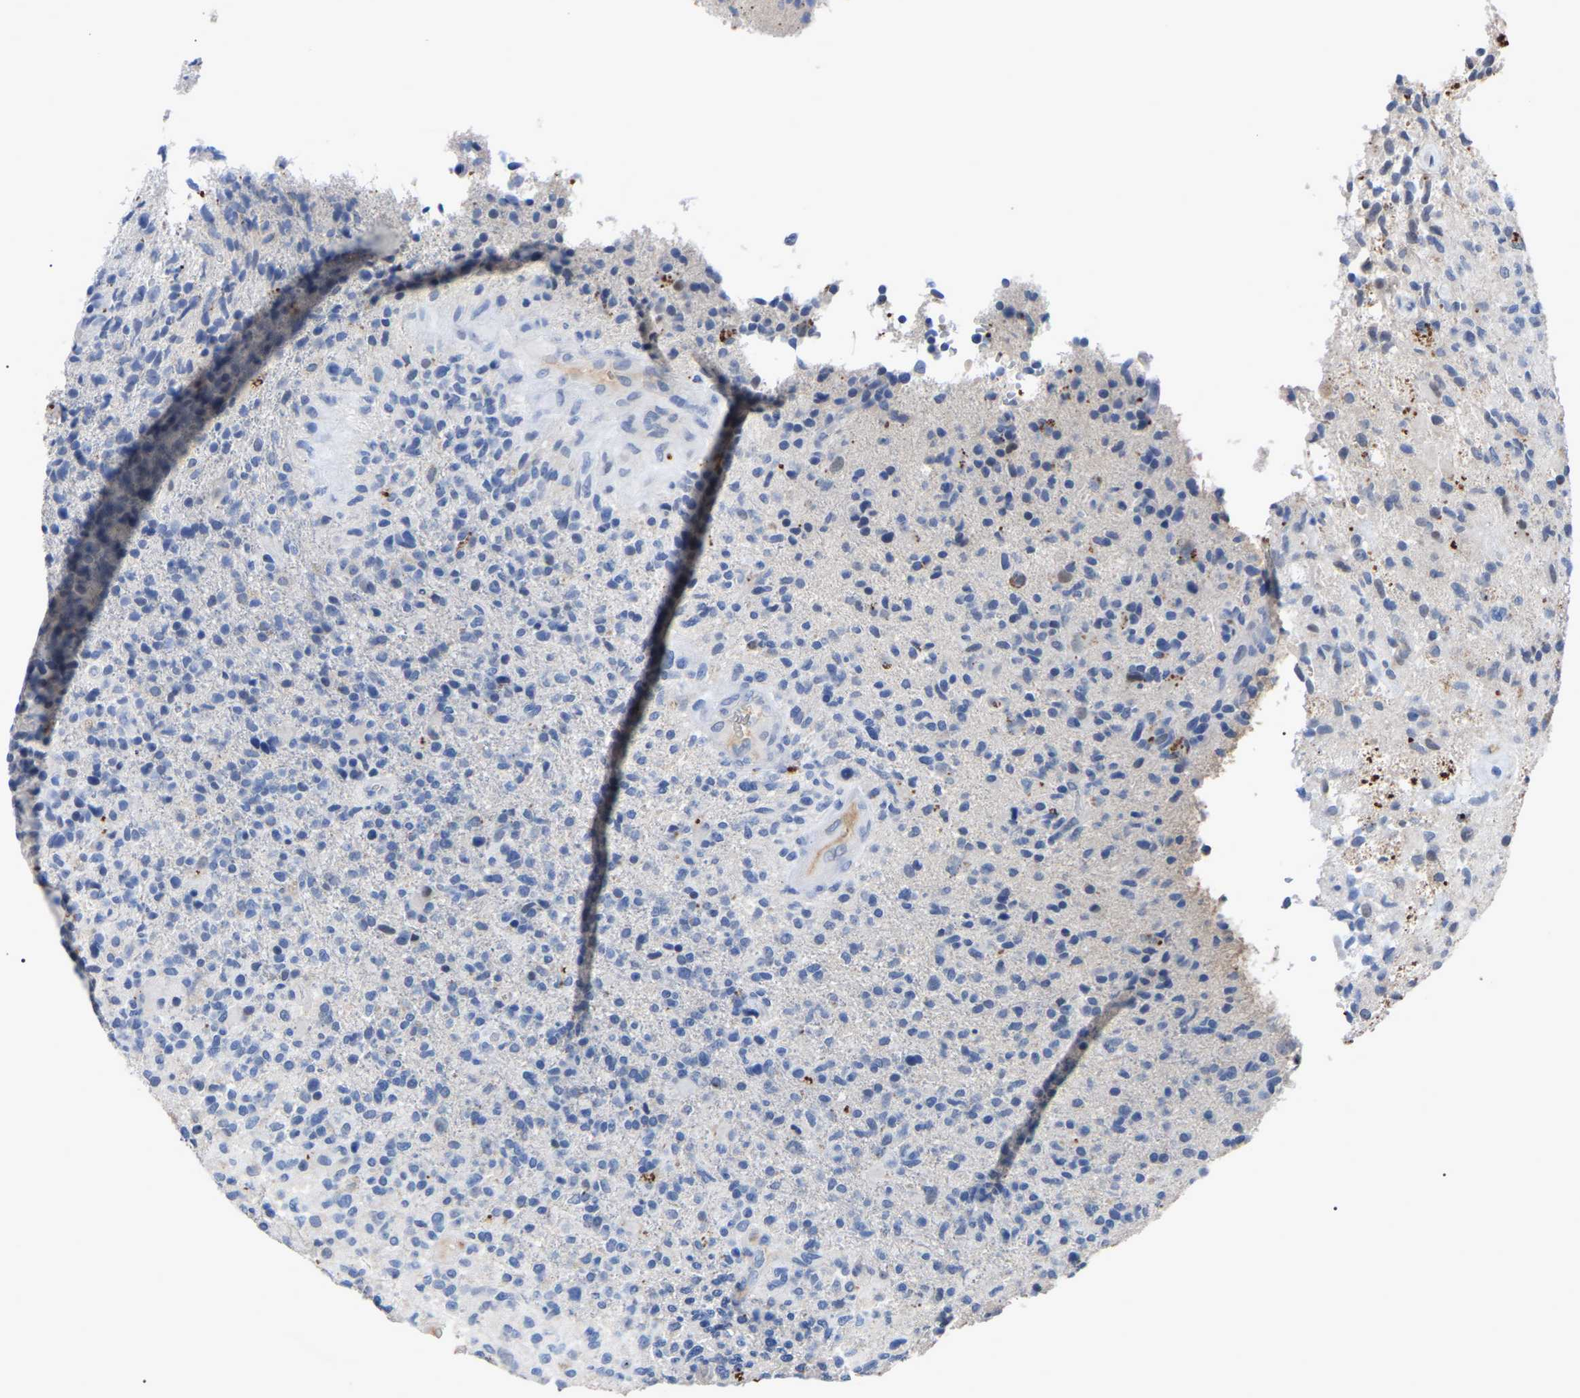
{"staining": {"intensity": "negative", "quantity": "none", "location": "none"}, "tissue": "glioma", "cell_type": "Tumor cells", "image_type": "cancer", "snomed": [{"axis": "morphology", "description": "Glioma, malignant, High grade"}, {"axis": "topography", "description": "Brain"}], "caption": "Immunohistochemistry (IHC) photomicrograph of malignant glioma (high-grade) stained for a protein (brown), which shows no positivity in tumor cells.", "gene": "SMPD2", "patient": {"sex": "male", "age": 72}}